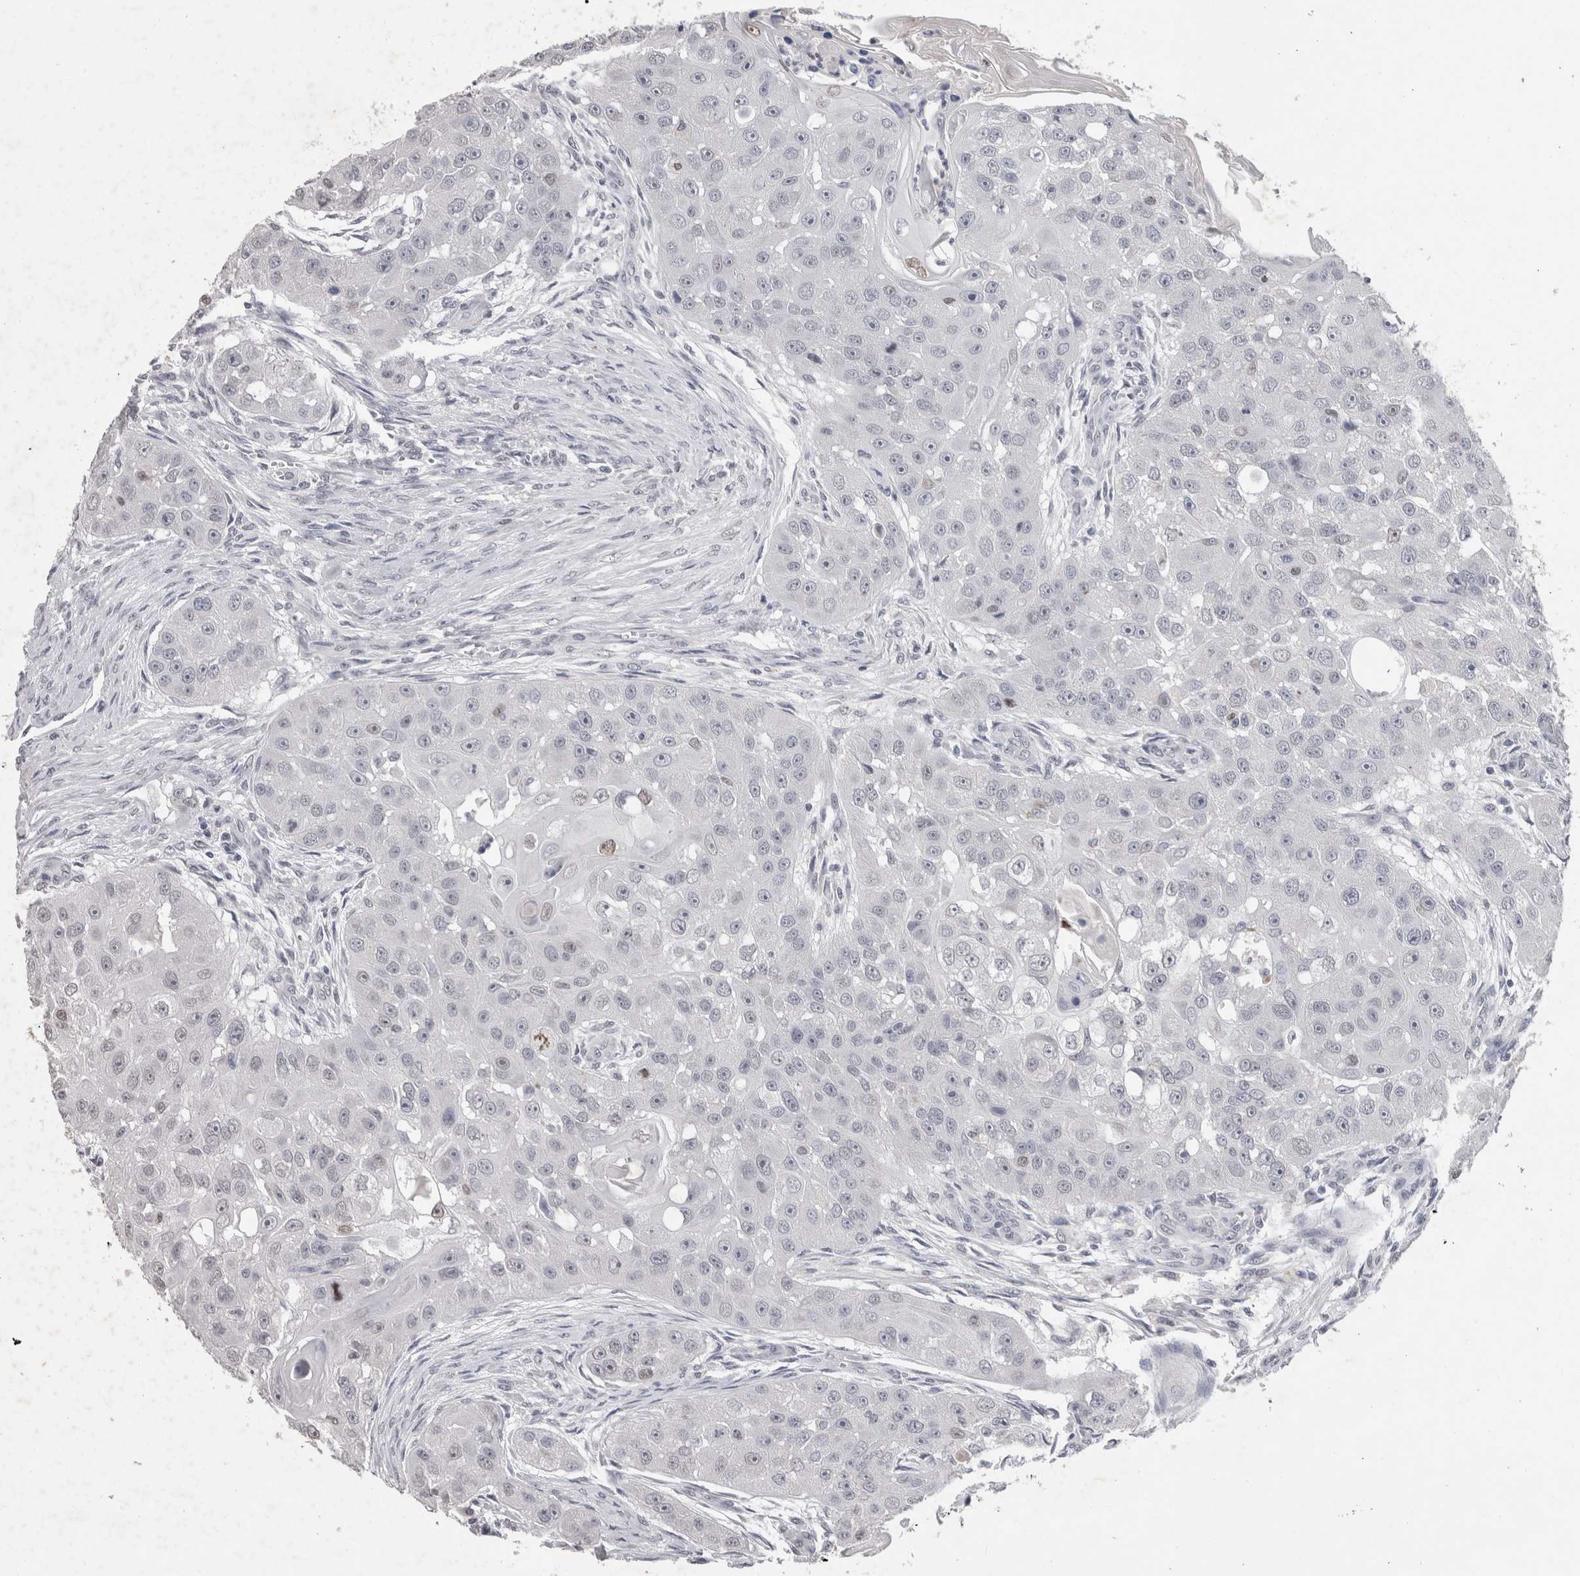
{"staining": {"intensity": "weak", "quantity": "<25%", "location": "nuclear"}, "tissue": "head and neck cancer", "cell_type": "Tumor cells", "image_type": "cancer", "snomed": [{"axis": "morphology", "description": "Normal tissue, NOS"}, {"axis": "morphology", "description": "Squamous cell carcinoma, NOS"}, {"axis": "topography", "description": "Skeletal muscle"}, {"axis": "topography", "description": "Head-Neck"}], "caption": "Immunohistochemistry (IHC) photomicrograph of neoplastic tissue: human head and neck cancer (squamous cell carcinoma) stained with DAB (3,3'-diaminobenzidine) demonstrates no significant protein staining in tumor cells.", "gene": "DDX17", "patient": {"sex": "male", "age": 51}}